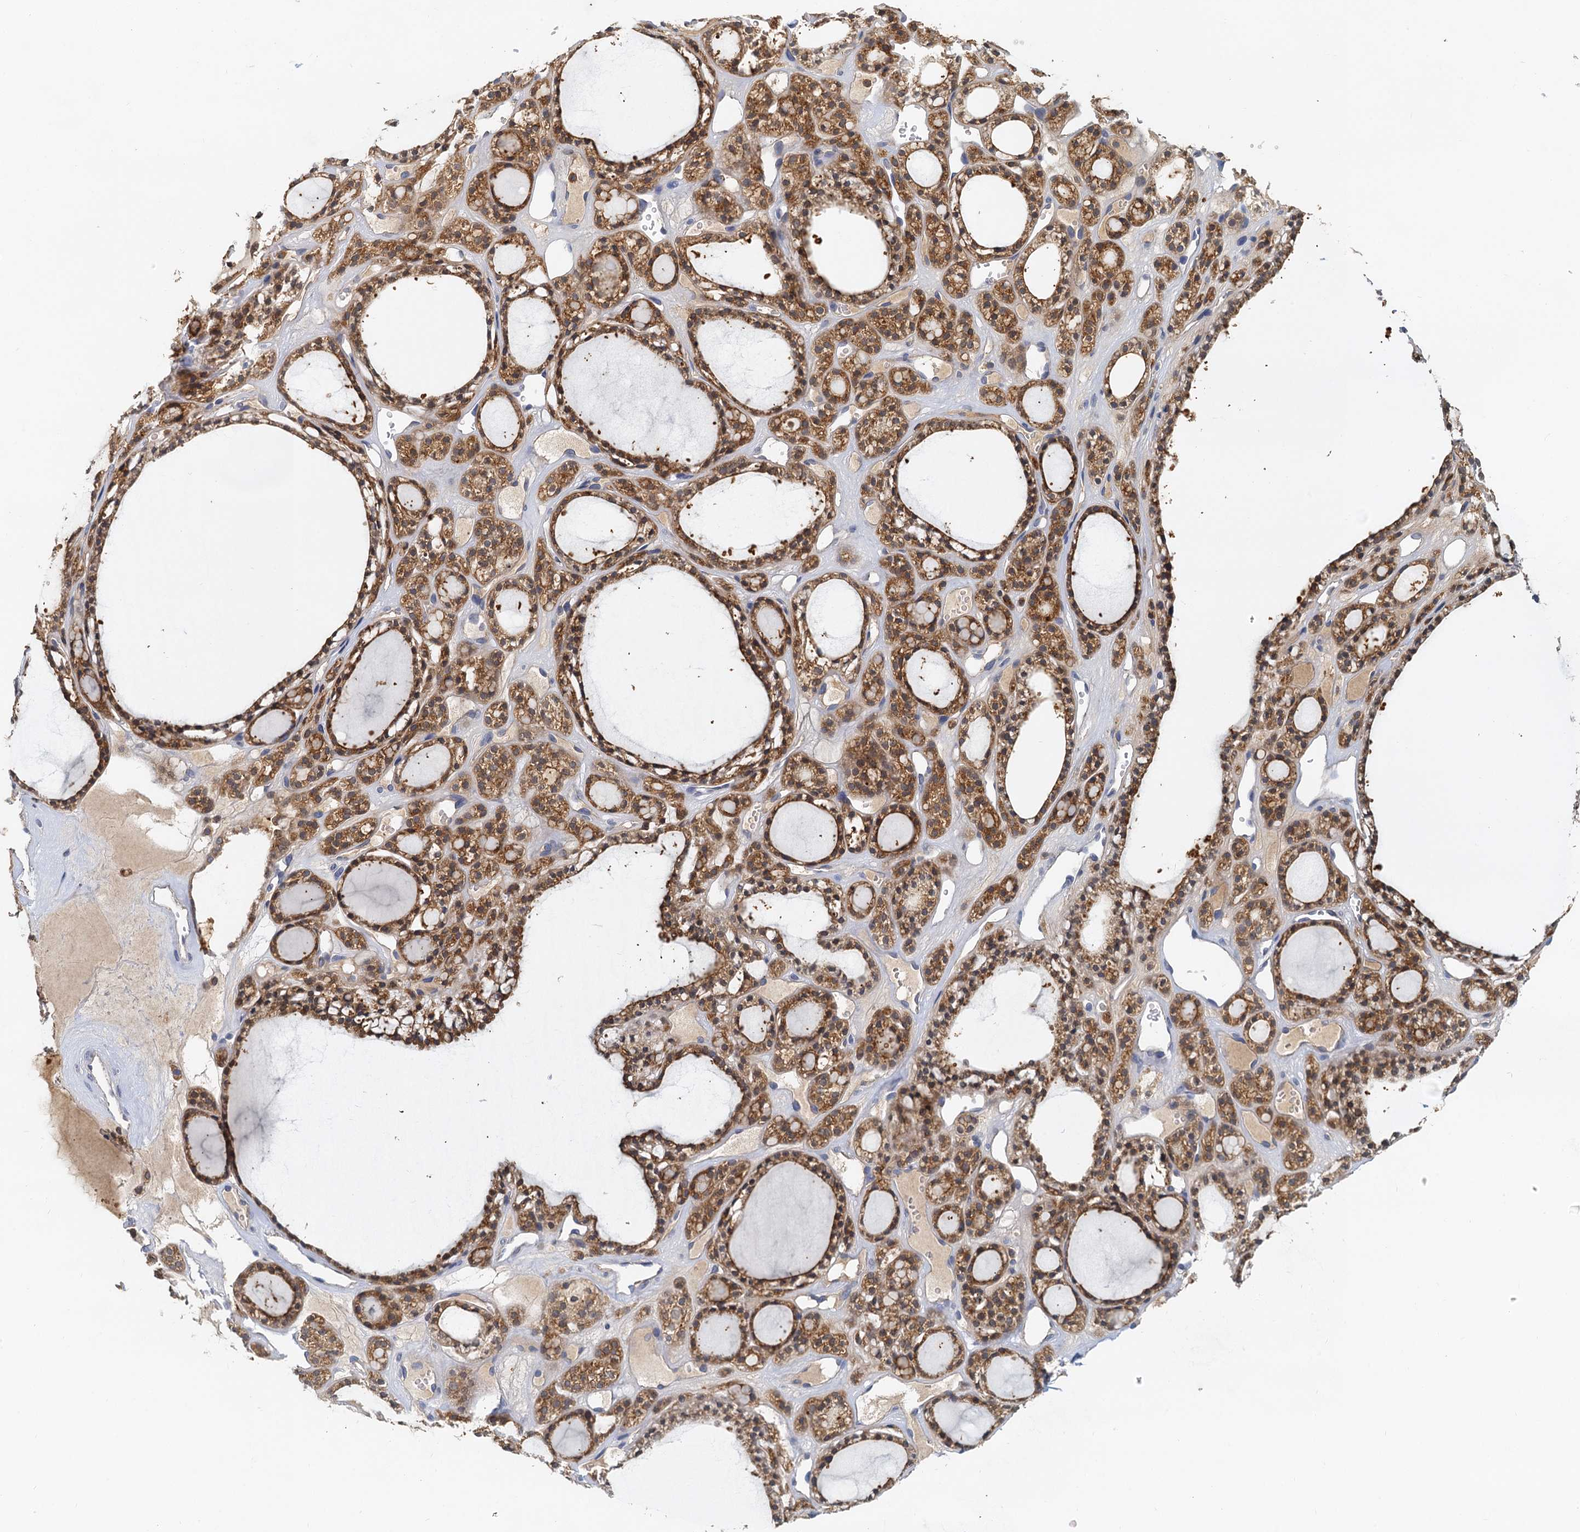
{"staining": {"intensity": "moderate", "quantity": ">75%", "location": "cytoplasmic/membranous"}, "tissue": "thyroid gland", "cell_type": "Glandular cells", "image_type": "normal", "snomed": [{"axis": "morphology", "description": "Normal tissue, NOS"}, {"axis": "topography", "description": "Thyroid gland"}], "caption": "Glandular cells show moderate cytoplasmic/membranous expression in approximately >75% of cells in benign thyroid gland.", "gene": "TOLLIP", "patient": {"sex": "female", "age": 28}}